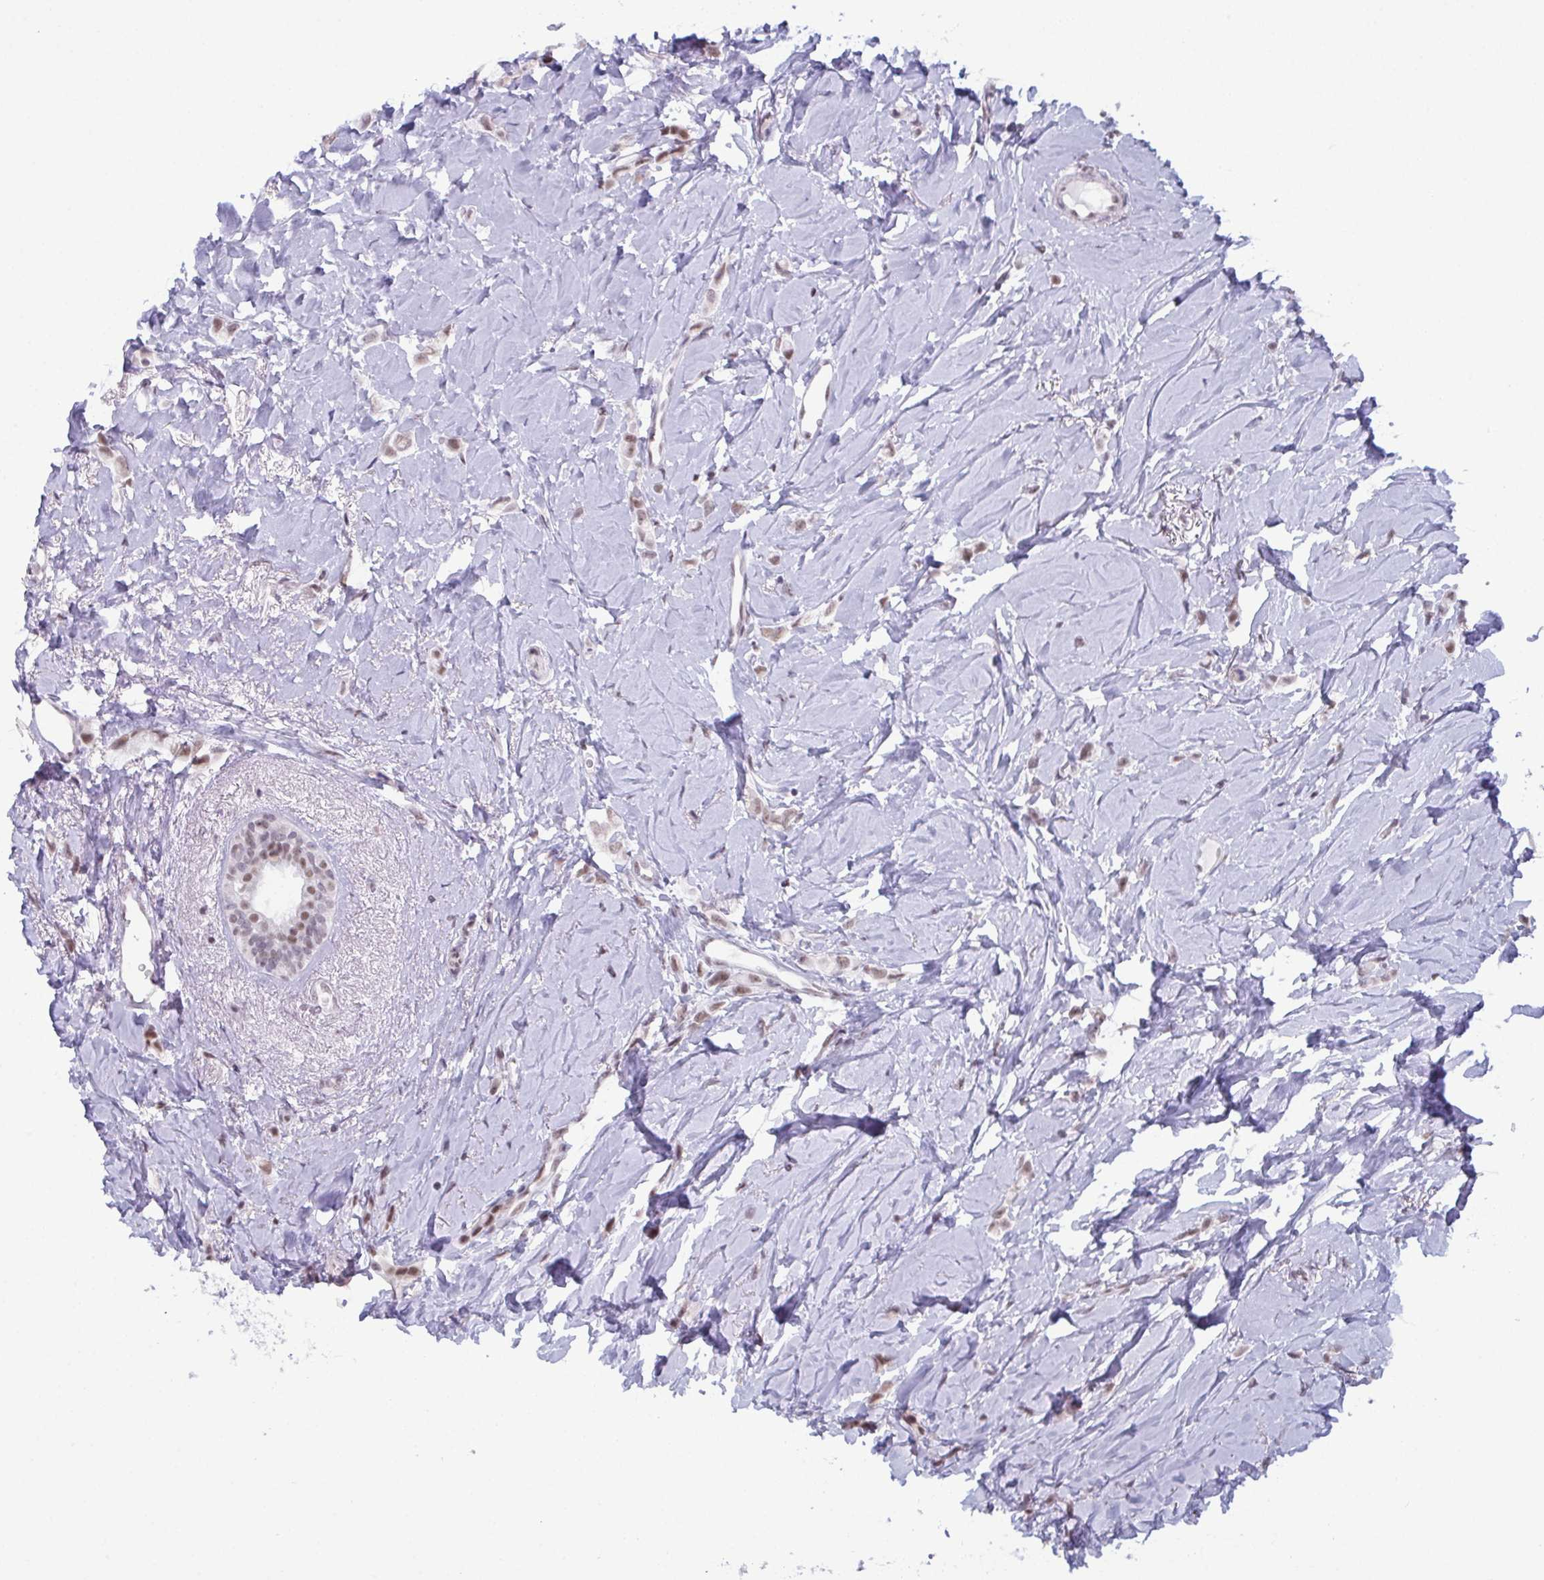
{"staining": {"intensity": "moderate", "quantity": ">75%", "location": "nuclear"}, "tissue": "breast cancer", "cell_type": "Tumor cells", "image_type": "cancer", "snomed": [{"axis": "morphology", "description": "Lobular carcinoma"}, {"axis": "topography", "description": "Breast"}], "caption": "Immunohistochemistry (DAB) staining of human breast lobular carcinoma exhibits moderate nuclear protein positivity in about >75% of tumor cells.", "gene": "RBM7", "patient": {"sex": "female", "age": 66}}